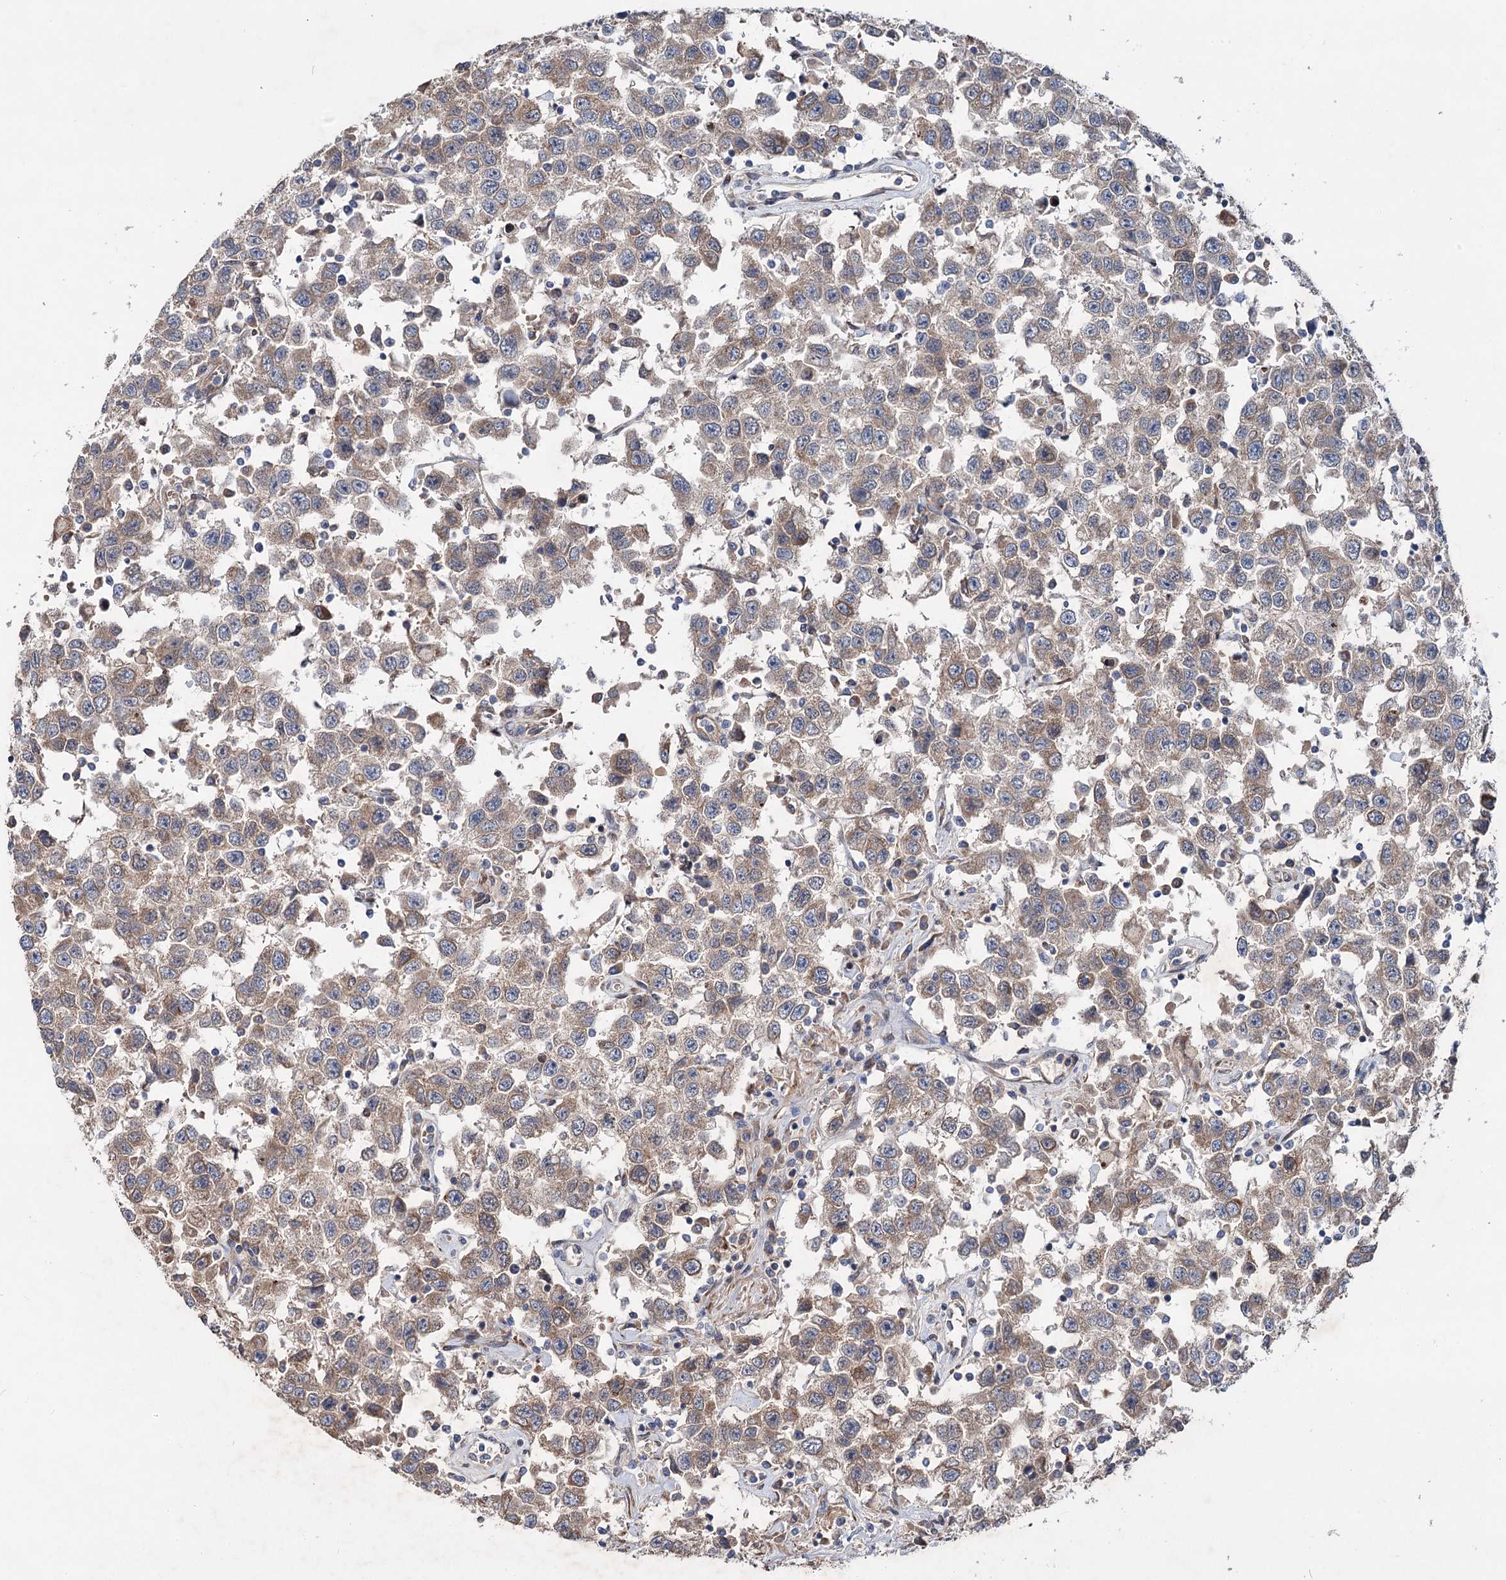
{"staining": {"intensity": "moderate", "quantity": ">75%", "location": "cytoplasmic/membranous"}, "tissue": "testis cancer", "cell_type": "Tumor cells", "image_type": "cancer", "snomed": [{"axis": "morphology", "description": "Seminoma, NOS"}, {"axis": "topography", "description": "Testis"}], "caption": "A high-resolution micrograph shows immunohistochemistry staining of testis cancer, which shows moderate cytoplasmic/membranous positivity in approximately >75% of tumor cells.", "gene": "PTDSS2", "patient": {"sex": "male", "age": 41}}